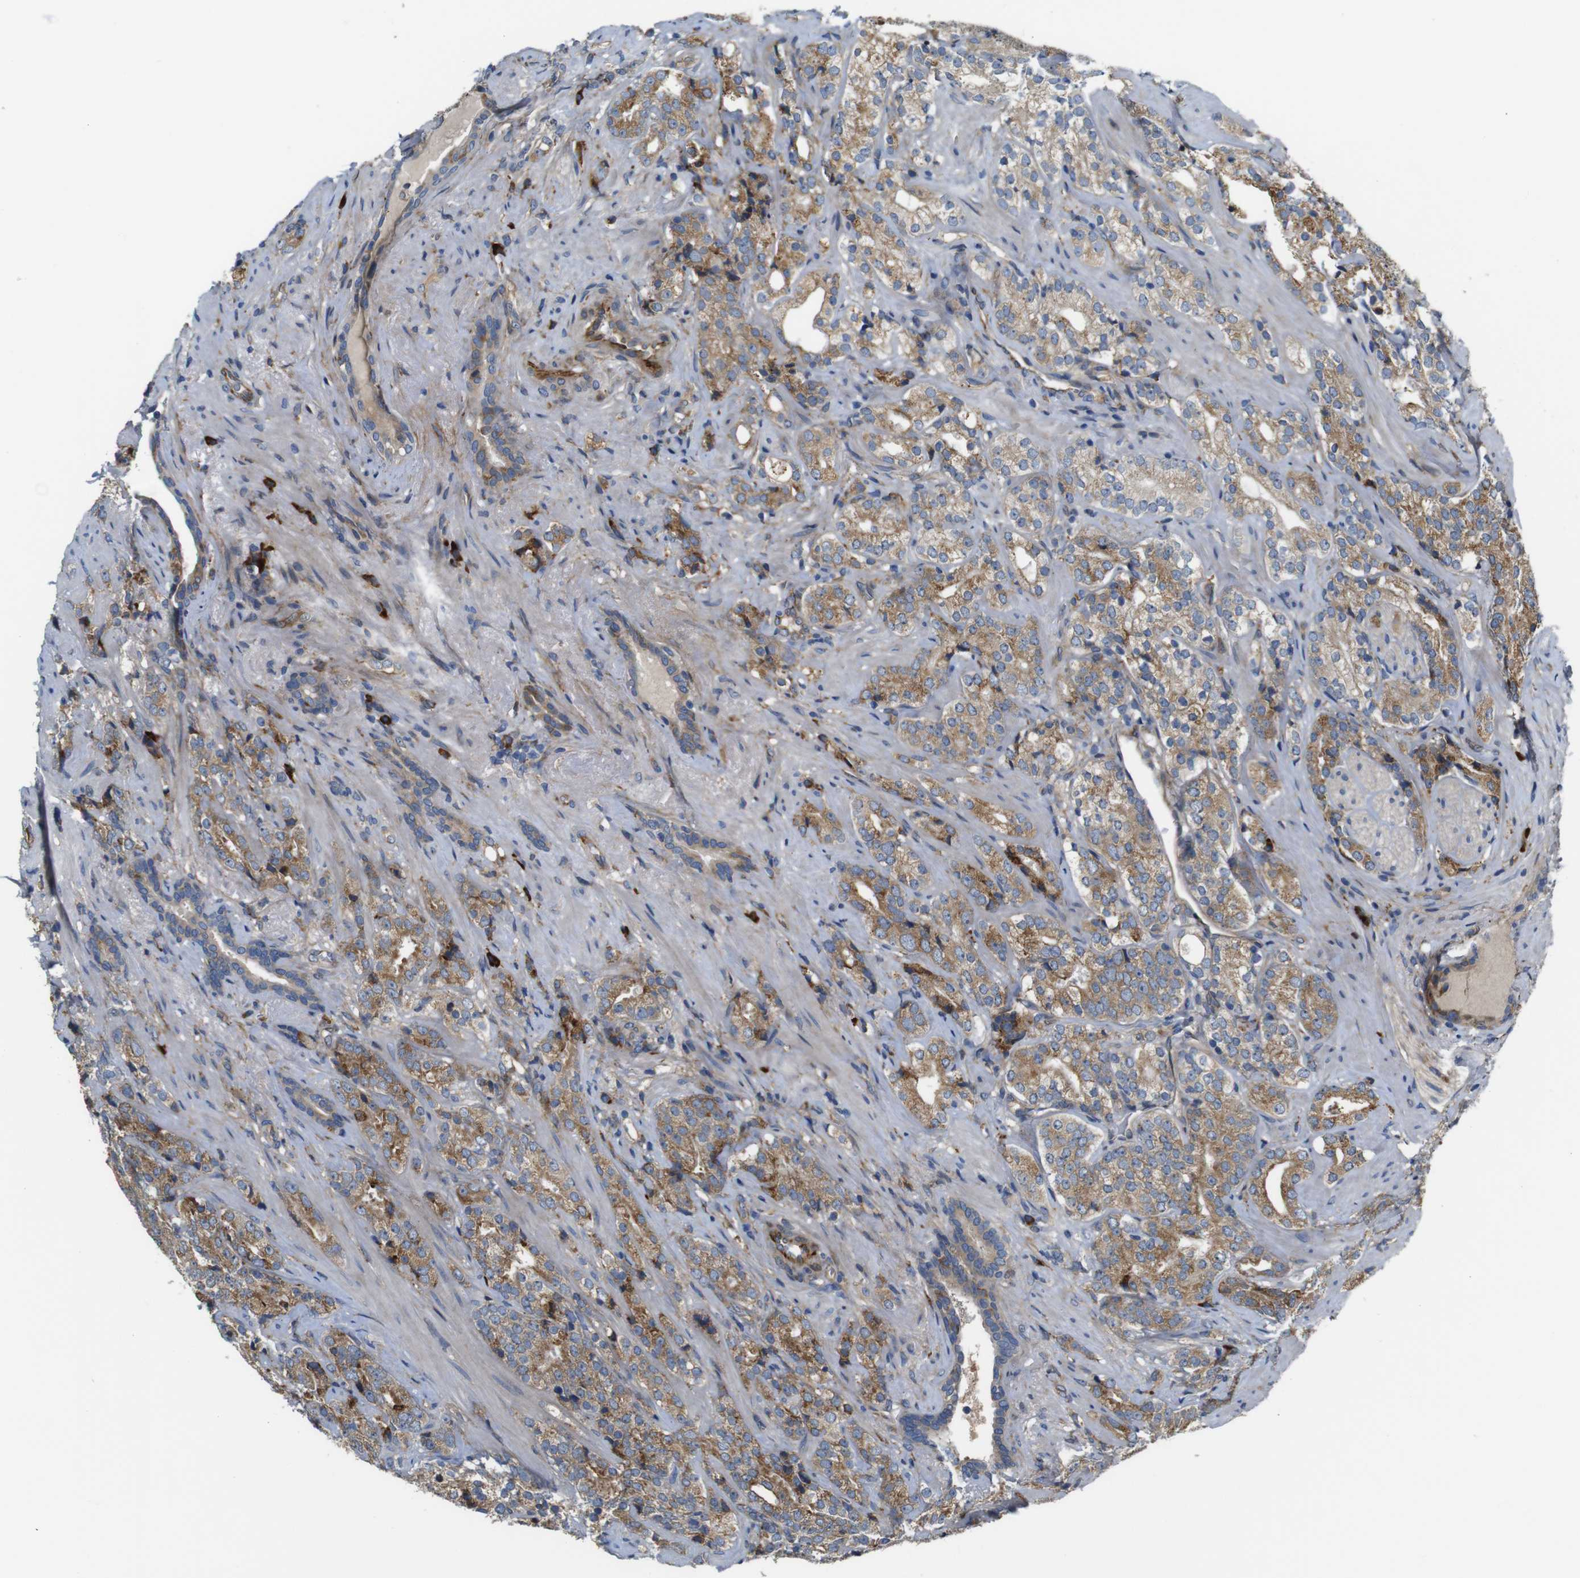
{"staining": {"intensity": "moderate", "quantity": ">75%", "location": "cytoplasmic/membranous"}, "tissue": "prostate cancer", "cell_type": "Tumor cells", "image_type": "cancer", "snomed": [{"axis": "morphology", "description": "Adenocarcinoma, High grade"}, {"axis": "topography", "description": "Prostate"}], "caption": "DAB (3,3'-diaminobenzidine) immunohistochemical staining of human prostate cancer (high-grade adenocarcinoma) demonstrates moderate cytoplasmic/membranous protein staining in approximately >75% of tumor cells.", "gene": "UBE2G2", "patient": {"sex": "male", "age": 71}}